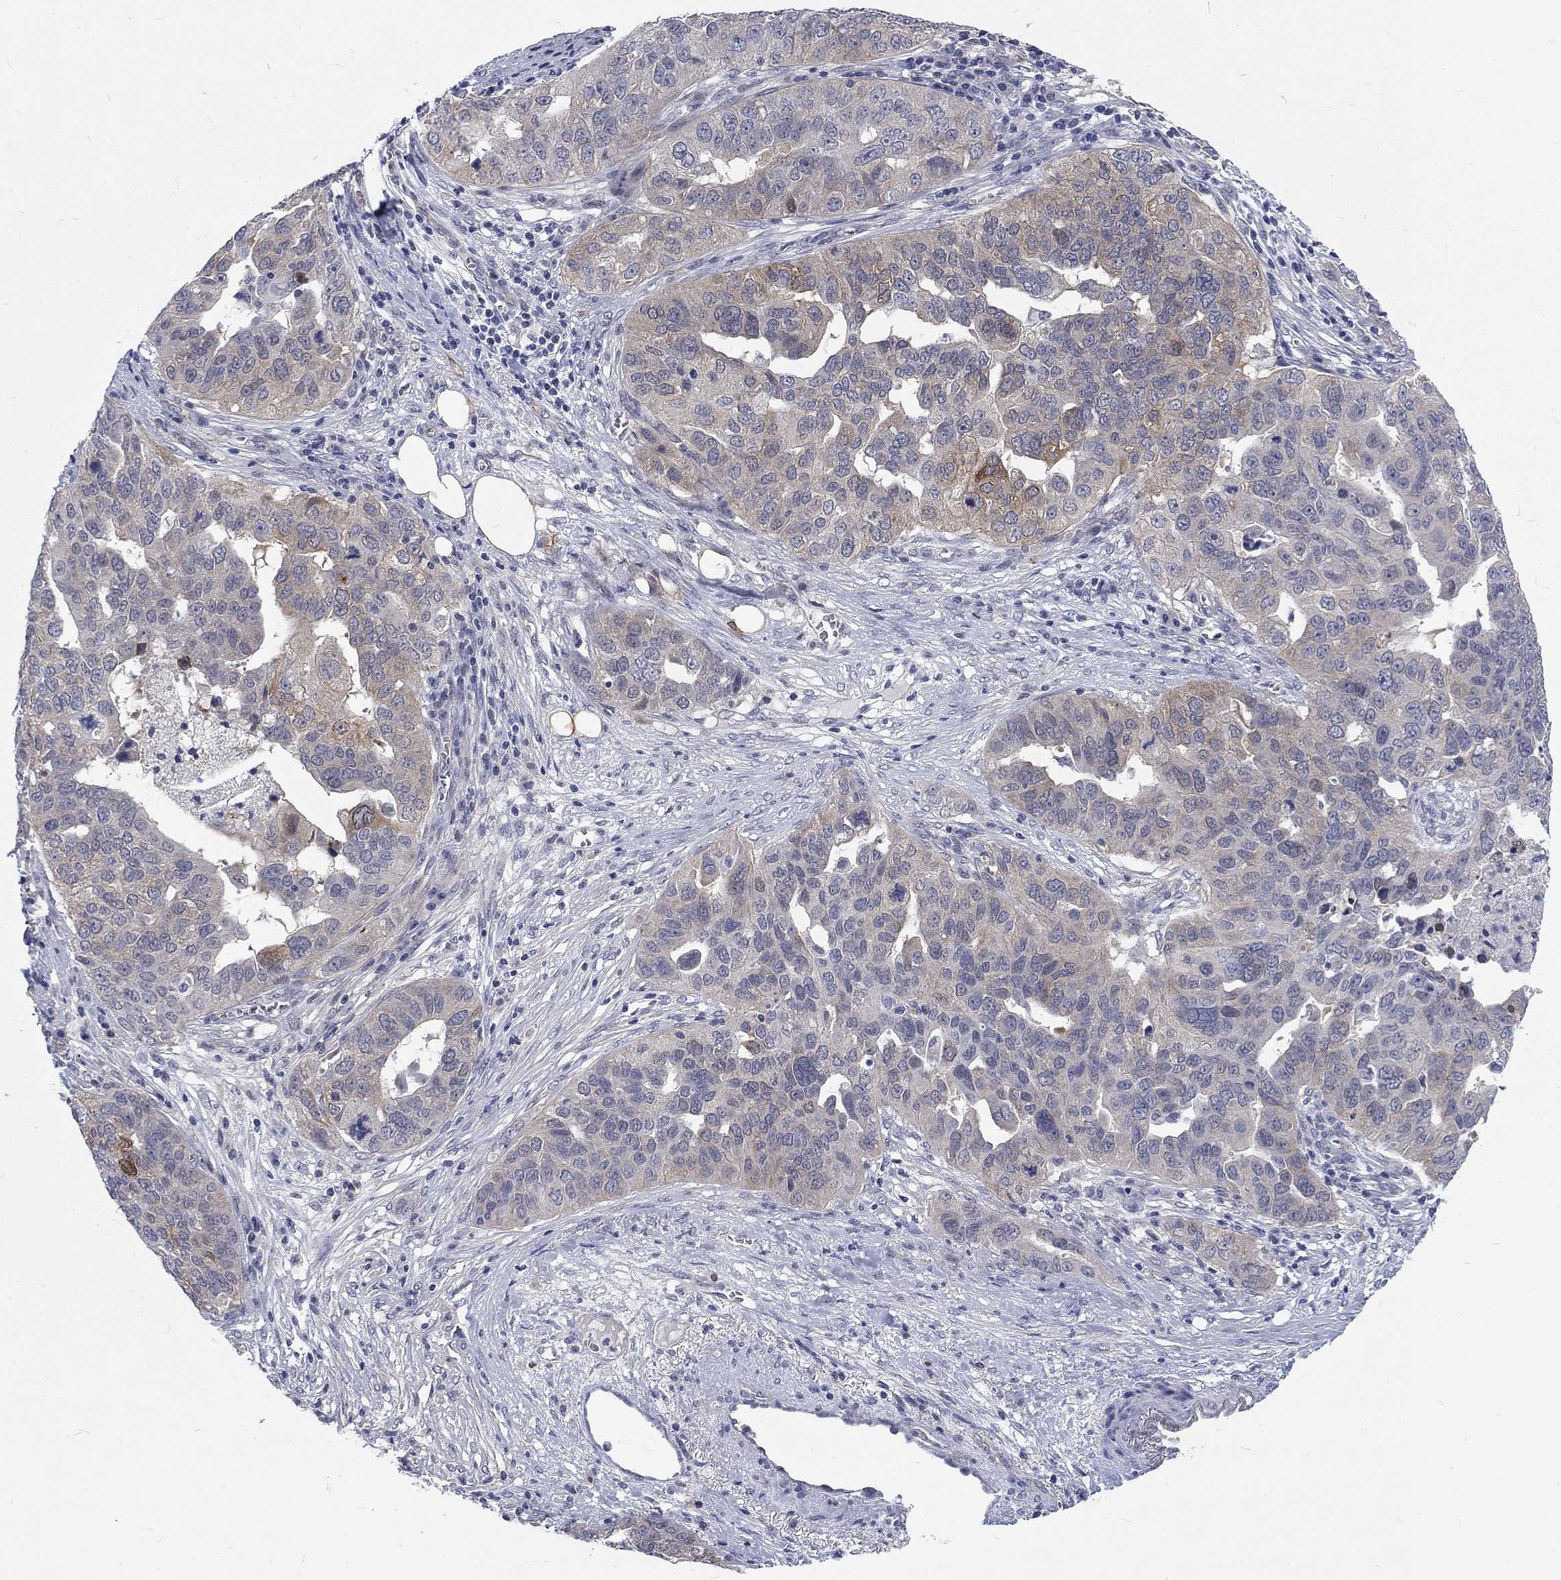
{"staining": {"intensity": "moderate", "quantity": "<25%", "location": "cytoplasmic/membranous"}, "tissue": "ovarian cancer", "cell_type": "Tumor cells", "image_type": "cancer", "snomed": [{"axis": "morphology", "description": "Carcinoma, endometroid"}, {"axis": "topography", "description": "Soft tissue"}, {"axis": "topography", "description": "Ovary"}], "caption": "Approximately <25% of tumor cells in ovarian endometroid carcinoma show moderate cytoplasmic/membranous protein positivity as visualized by brown immunohistochemical staining.", "gene": "PHKA1", "patient": {"sex": "female", "age": 52}}